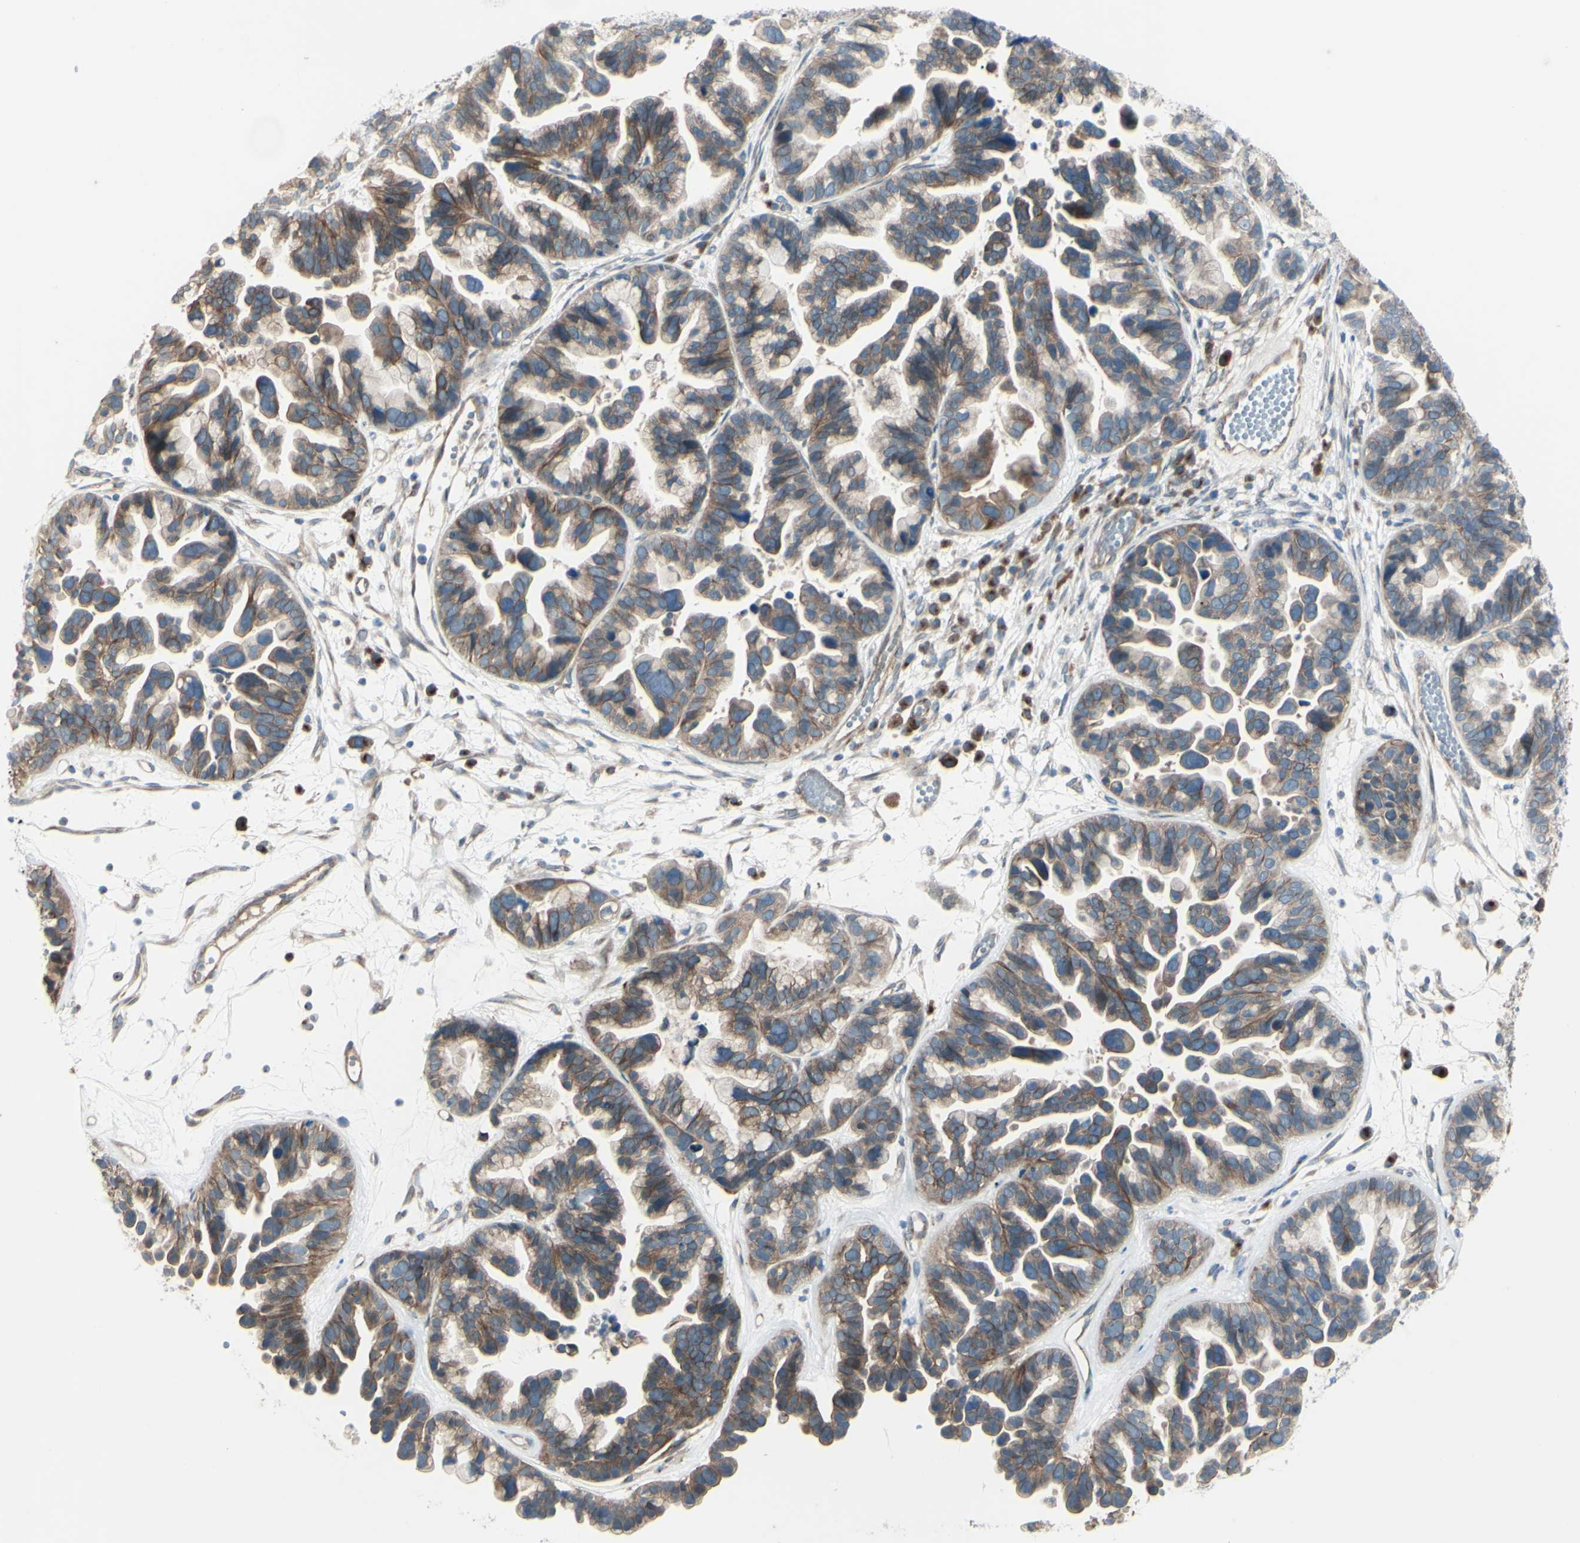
{"staining": {"intensity": "strong", "quantity": ">75%", "location": "cytoplasmic/membranous"}, "tissue": "ovarian cancer", "cell_type": "Tumor cells", "image_type": "cancer", "snomed": [{"axis": "morphology", "description": "Cystadenocarcinoma, serous, NOS"}, {"axis": "topography", "description": "Ovary"}], "caption": "Ovarian cancer stained for a protein (brown) demonstrates strong cytoplasmic/membranous positive positivity in approximately >75% of tumor cells.", "gene": "LRRK1", "patient": {"sex": "female", "age": 56}}